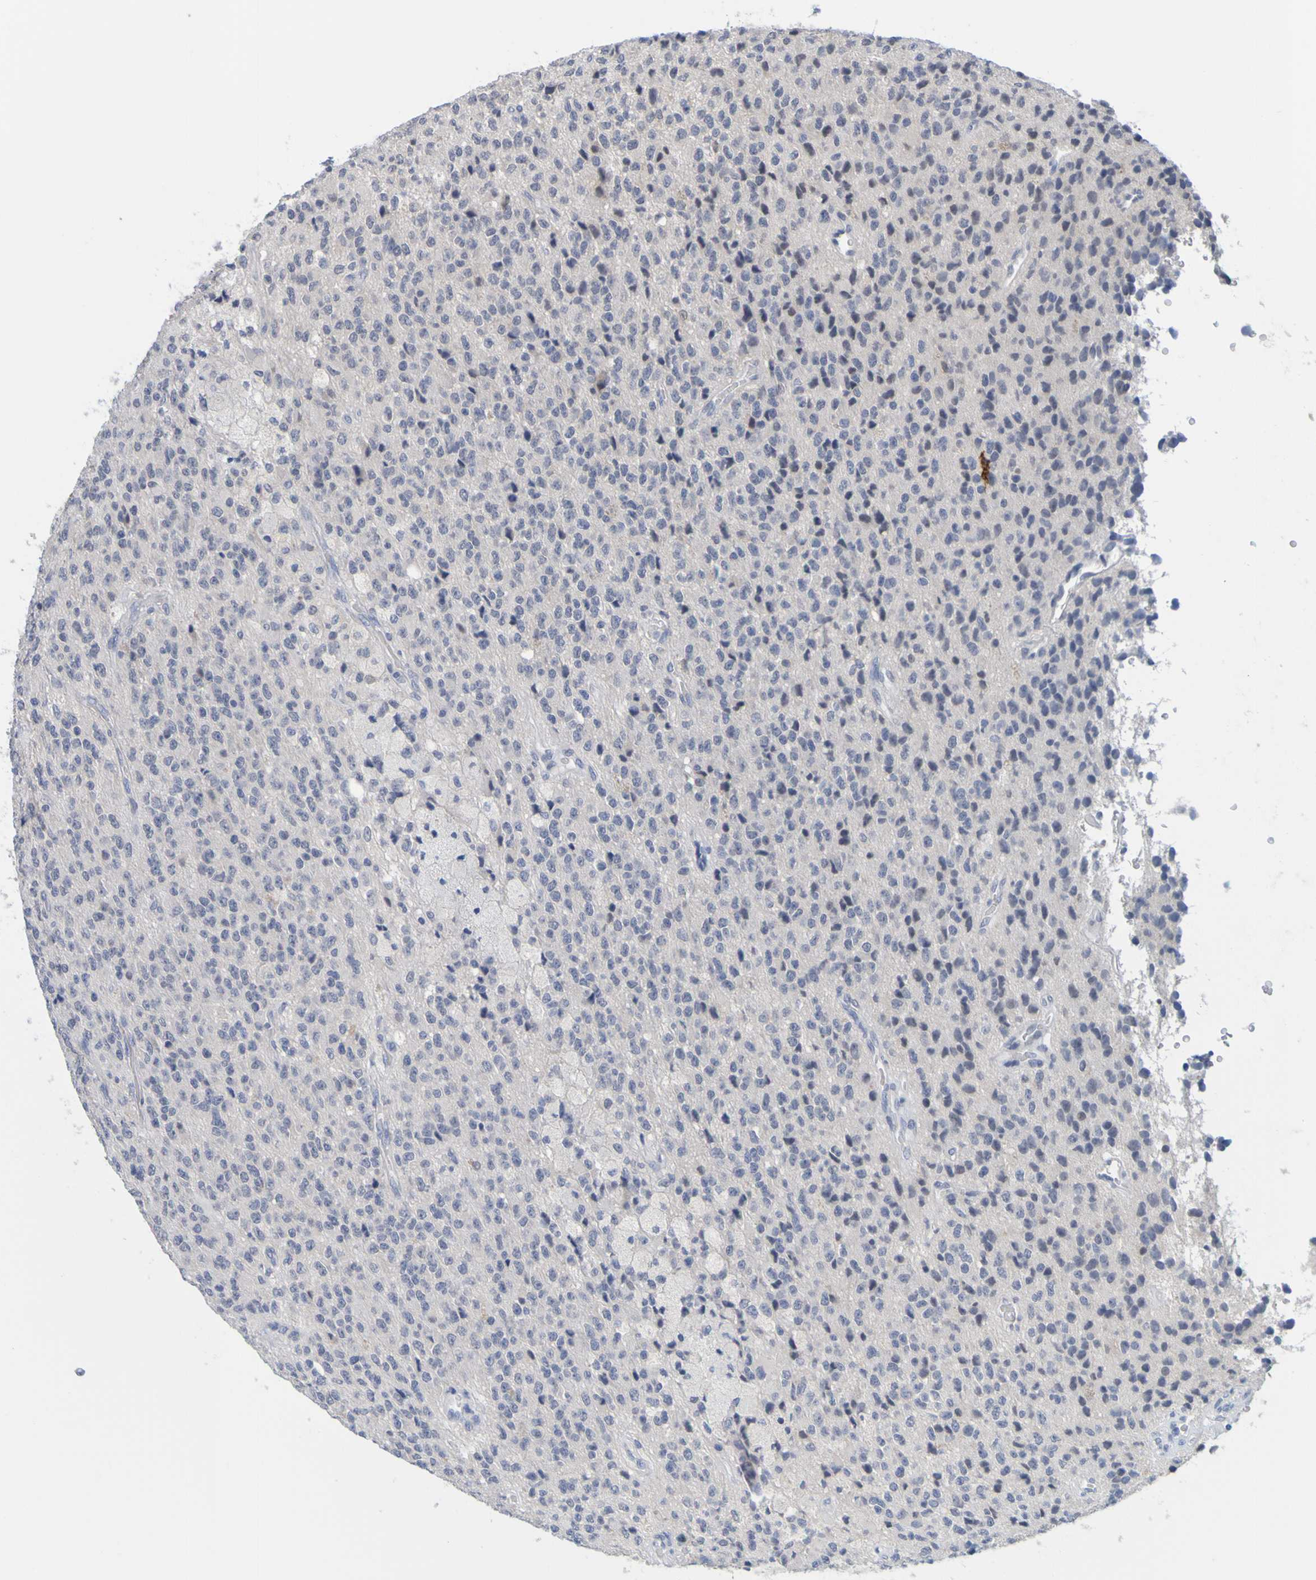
{"staining": {"intensity": "negative", "quantity": "none", "location": "none"}, "tissue": "glioma", "cell_type": "Tumor cells", "image_type": "cancer", "snomed": [{"axis": "morphology", "description": "Glioma, malignant, High grade"}, {"axis": "topography", "description": "pancreas cauda"}], "caption": "This is an IHC micrograph of human glioma. There is no positivity in tumor cells.", "gene": "ENDOU", "patient": {"sex": "male", "age": 60}}